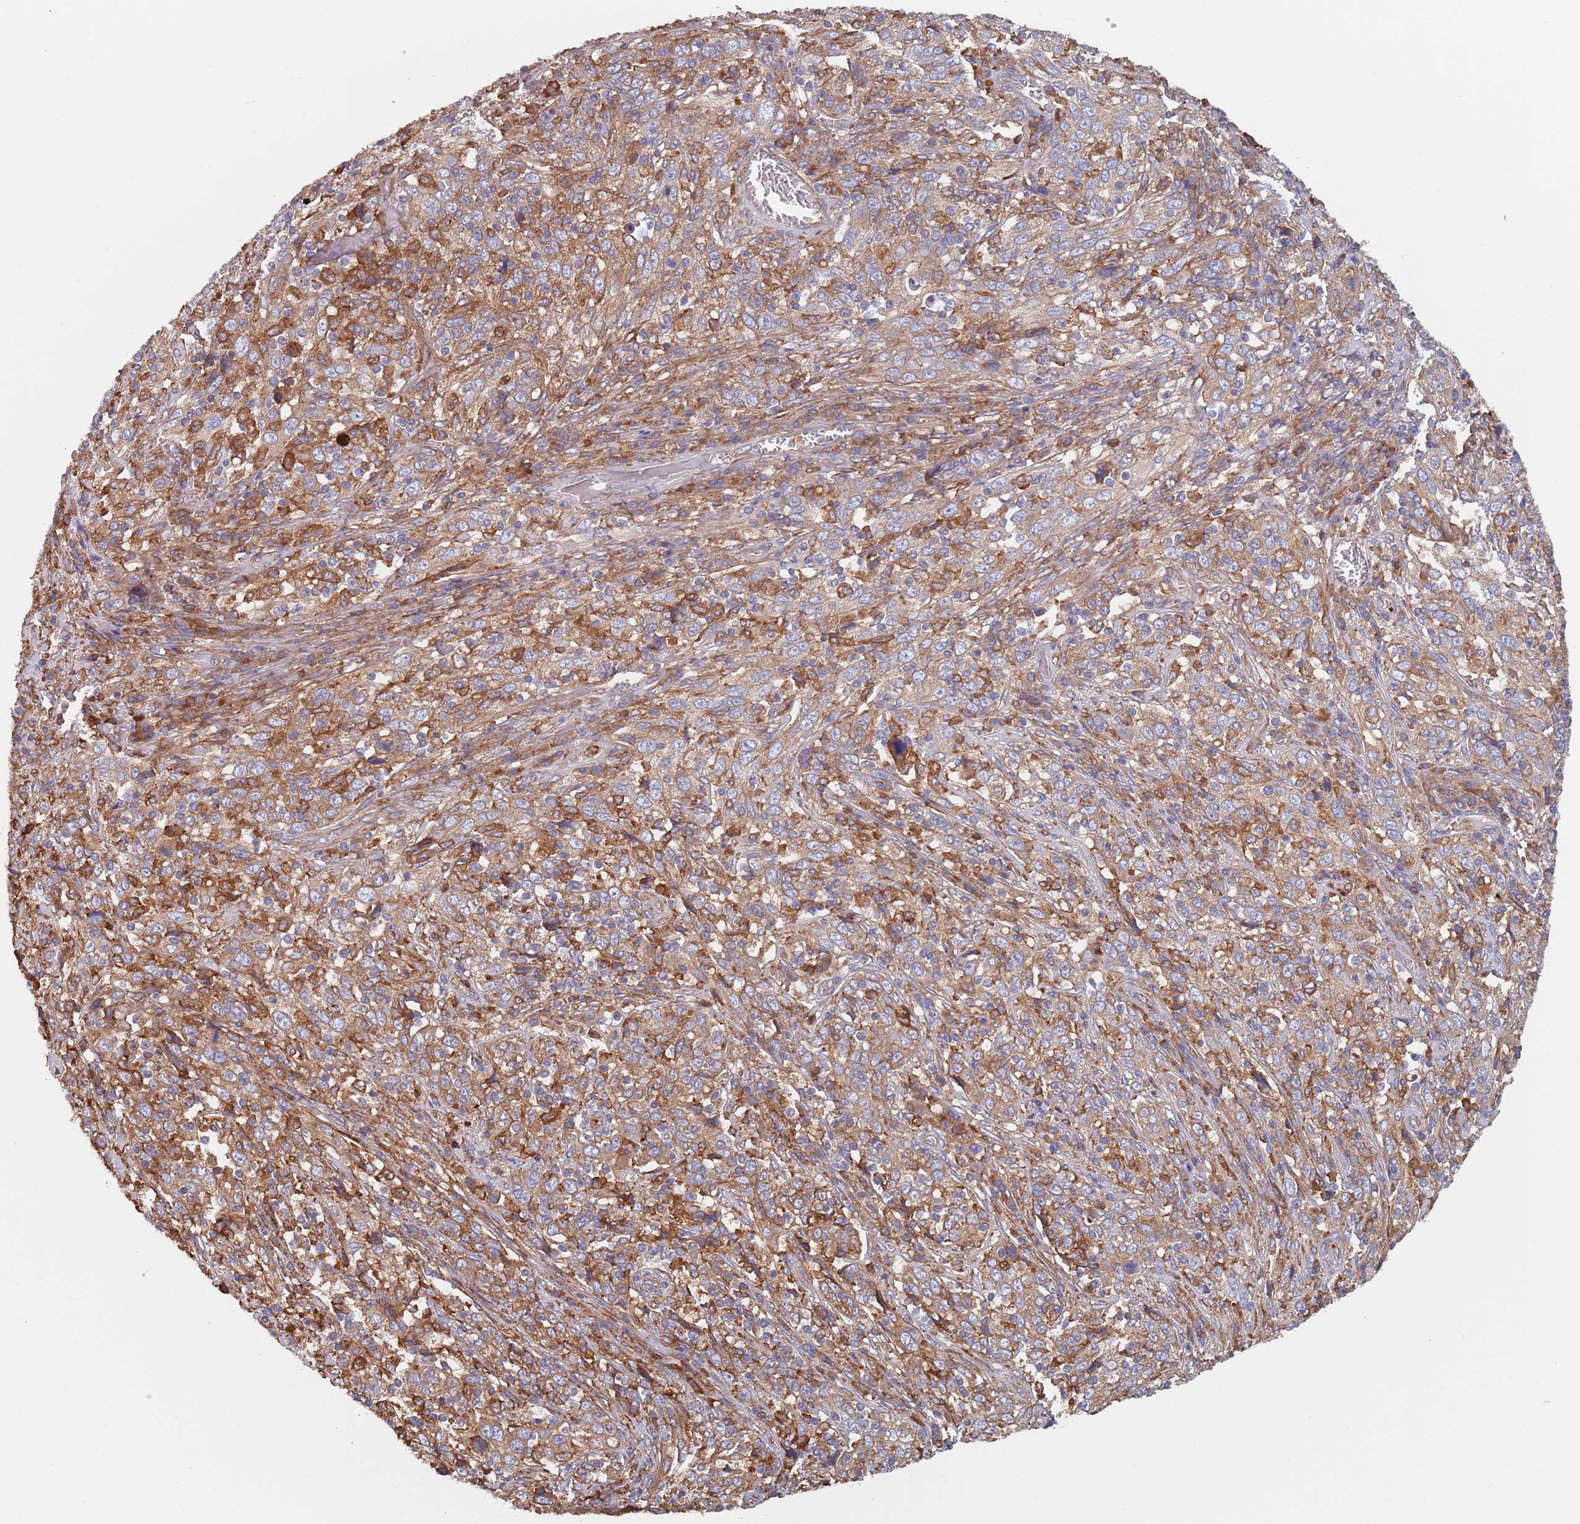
{"staining": {"intensity": "moderate", "quantity": ">75%", "location": "cytoplasmic/membranous"}, "tissue": "cervical cancer", "cell_type": "Tumor cells", "image_type": "cancer", "snomed": [{"axis": "morphology", "description": "Squamous cell carcinoma, NOS"}, {"axis": "topography", "description": "Cervix"}], "caption": "Approximately >75% of tumor cells in cervical cancer (squamous cell carcinoma) demonstrate moderate cytoplasmic/membranous protein expression as visualized by brown immunohistochemical staining.", "gene": "DCUN1D3", "patient": {"sex": "female", "age": 46}}